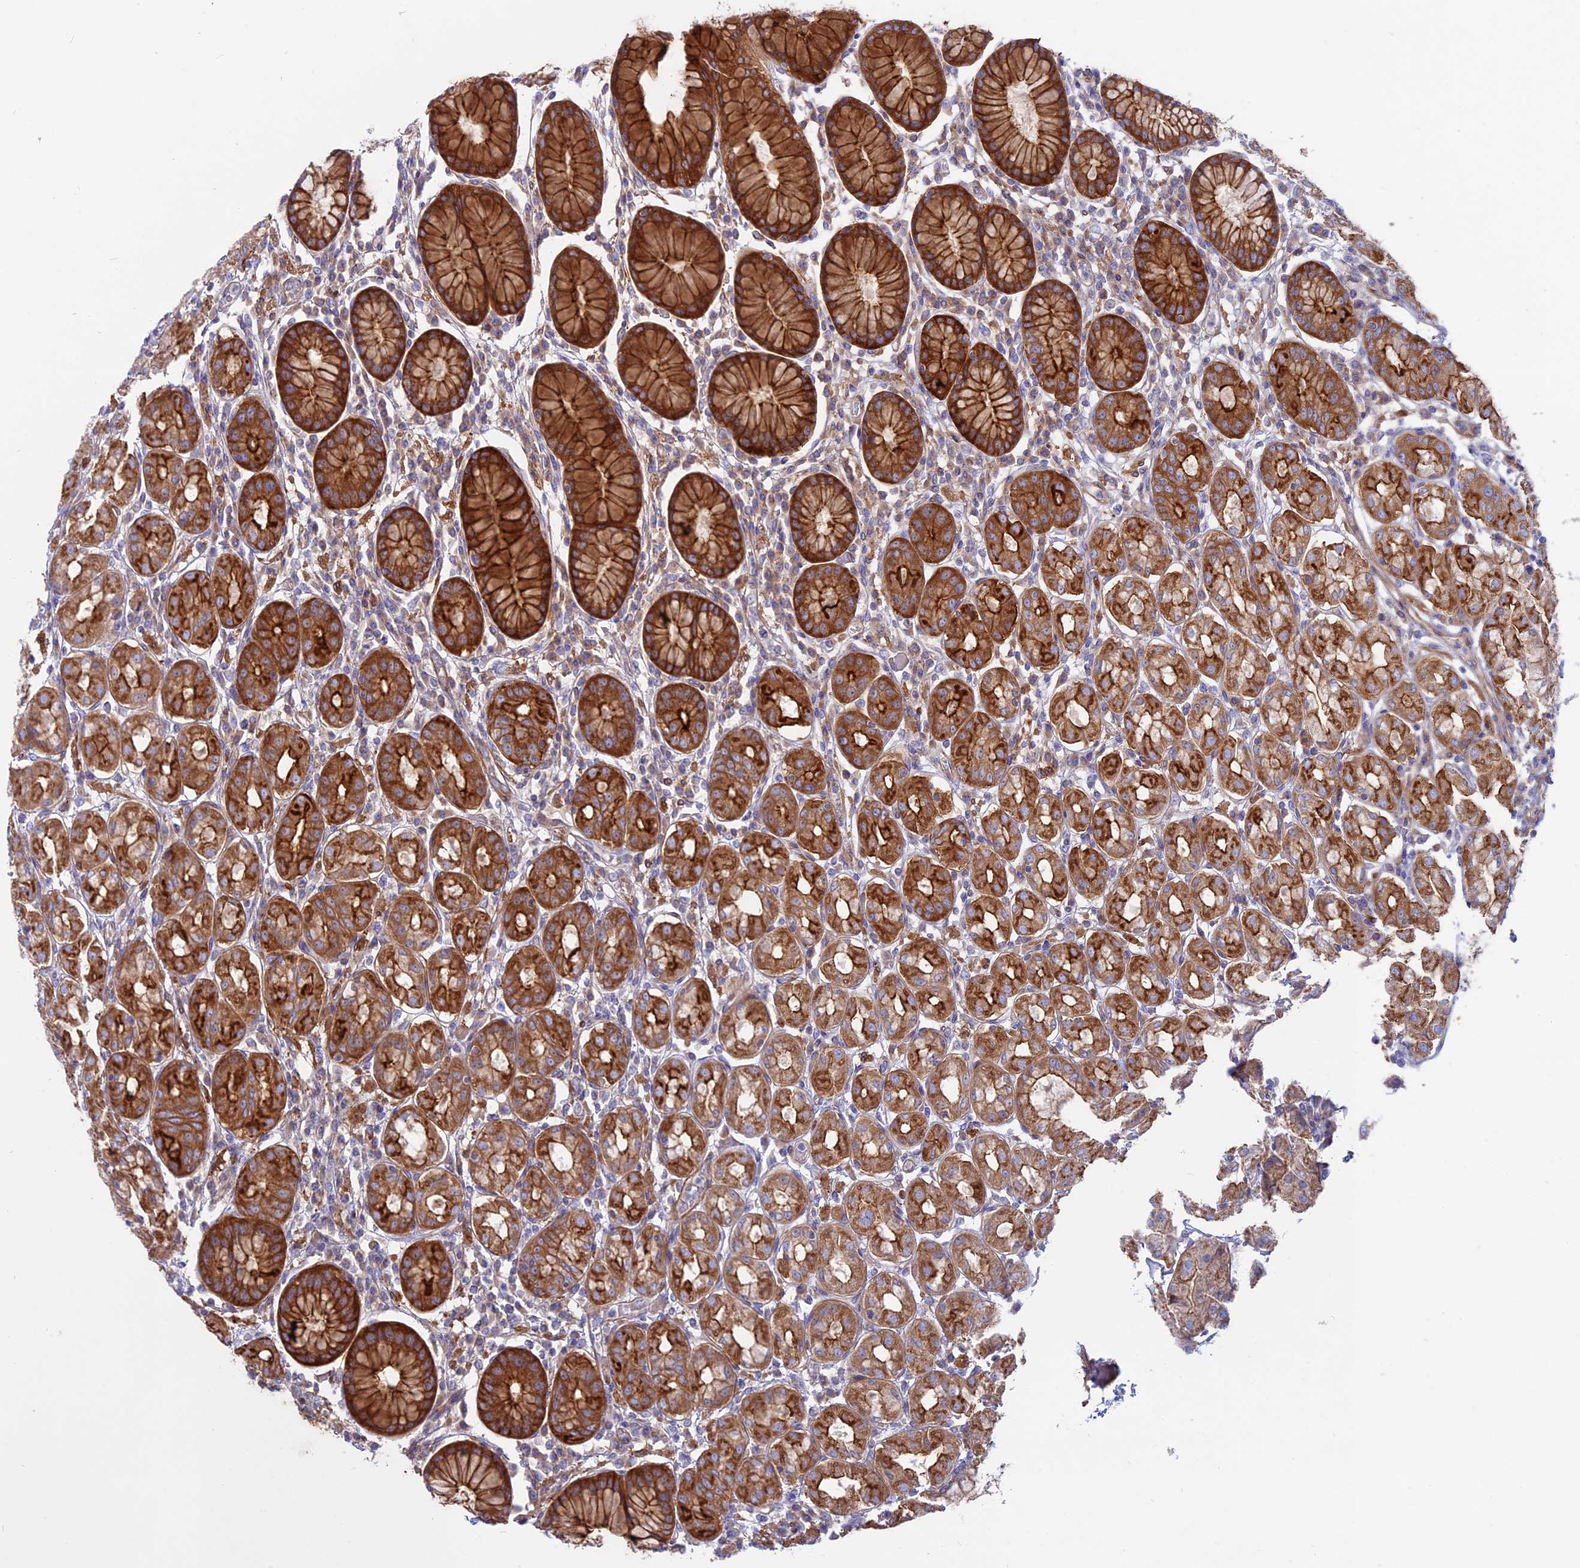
{"staining": {"intensity": "strong", "quantity": ">75%", "location": "cytoplasmic/membranous"}, "tissue": "stomach", "cell_type": "Glandular cells", "image_type": "normal", "snomed": [{"axis": "morphology", "description": "Normal tissue, NOS"}, {"axis": "topography", "description": "Stomach"}, {"axis": "topography", "description": "Stomach, lower"}], "caption": "Stomach stained for a protein (brown) displays strong cytoplasmic/membranous positive positivity in approximately >75% of glandular cells.", "gene": "MYO5B", "patient": {"sex": "female", "age": 56}}